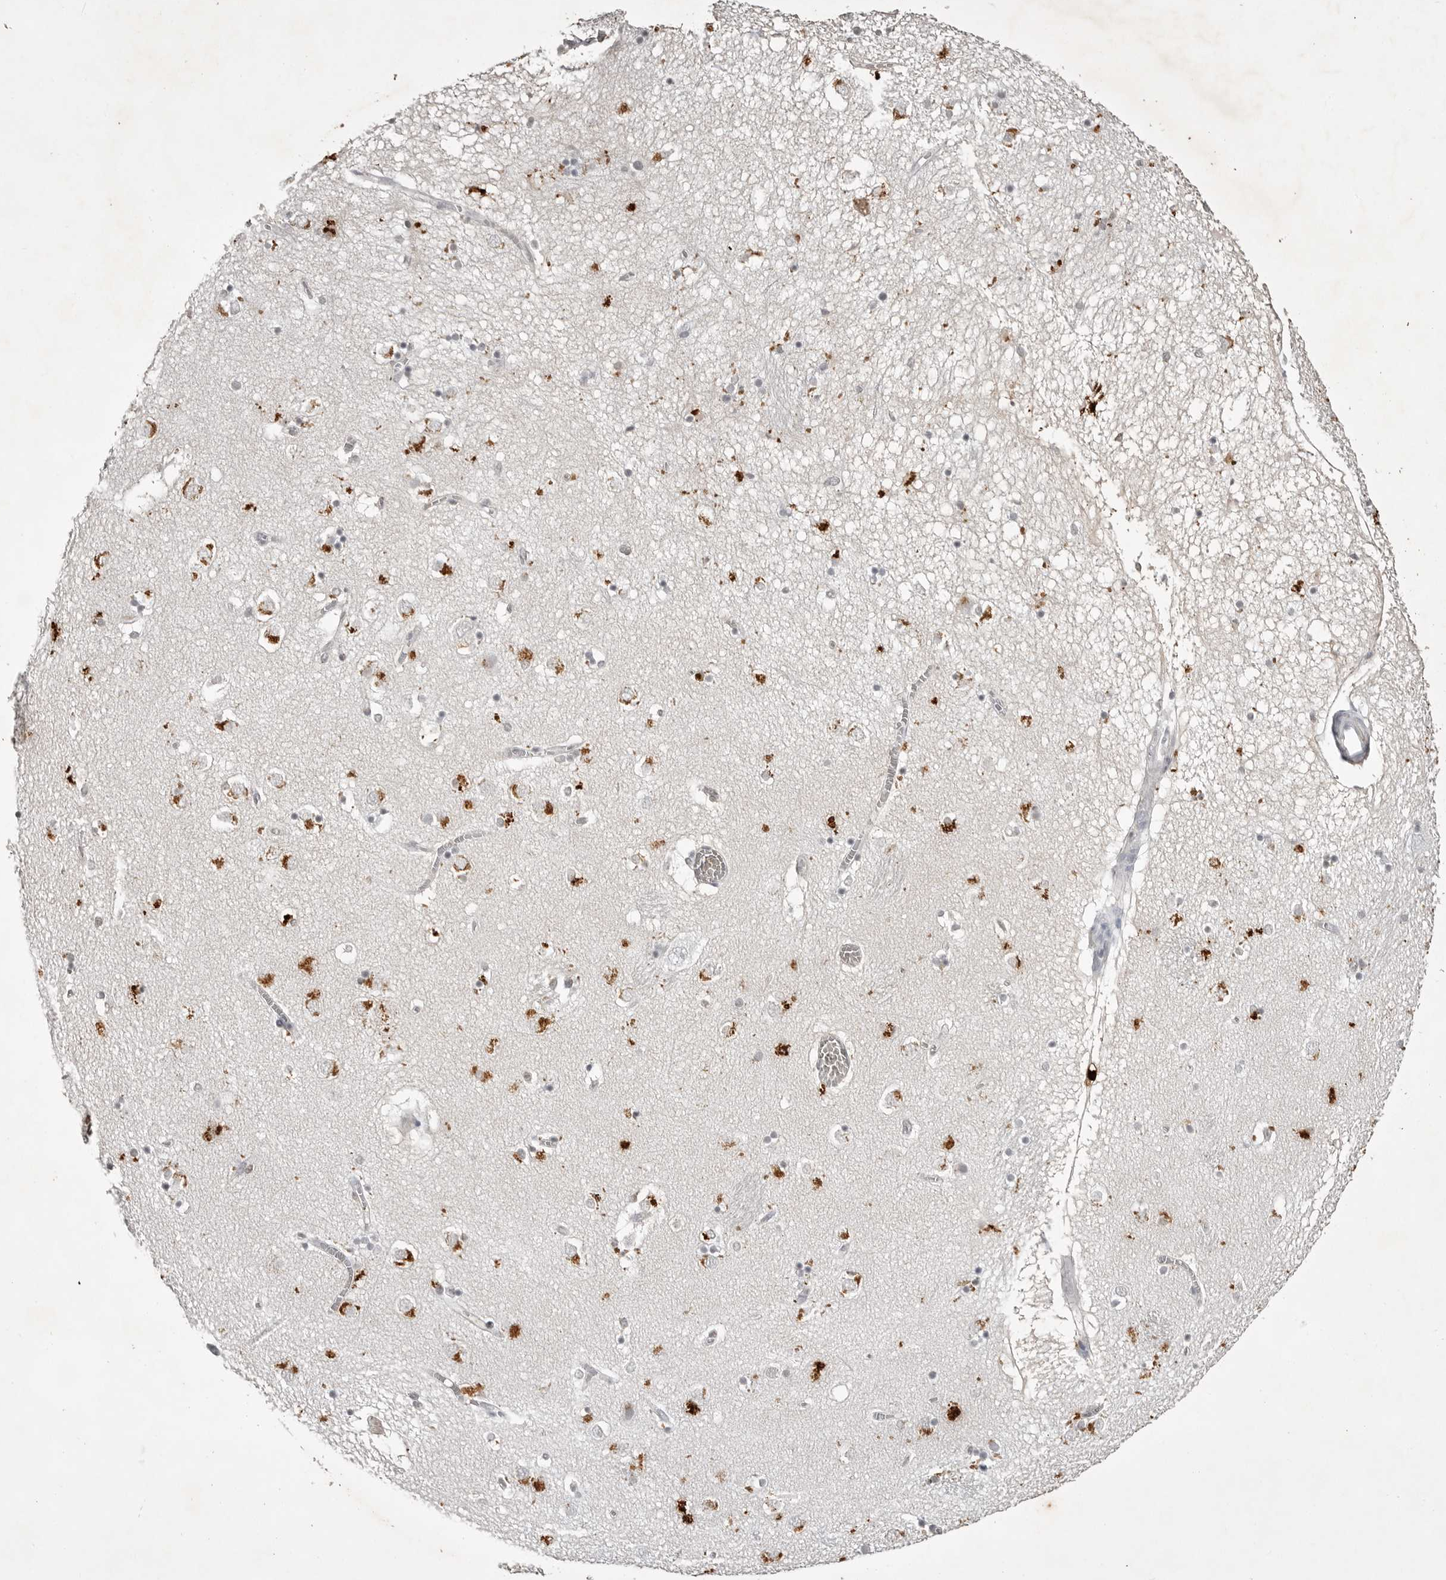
{"staining": {"intensity": "strong", "quantity": "25%-75%", "location": "cytoplasmic/membranous"}, "tissue": "caudate", "cell_type": "Glial cells", "image_type": "normal", "snomed": [{"axis": "morphology", "description": "Normal tissue, NOS"}, {"axis": "topography", "description": "Lateral ventricle wall"}], "caption": "A high amount of strong cytoplasmic/membranous staining is appreciated in about 25%-75% of glial cells in normal caudate.", "gene": "RRM1", "patient": {"sex": "male", "age": 70}}